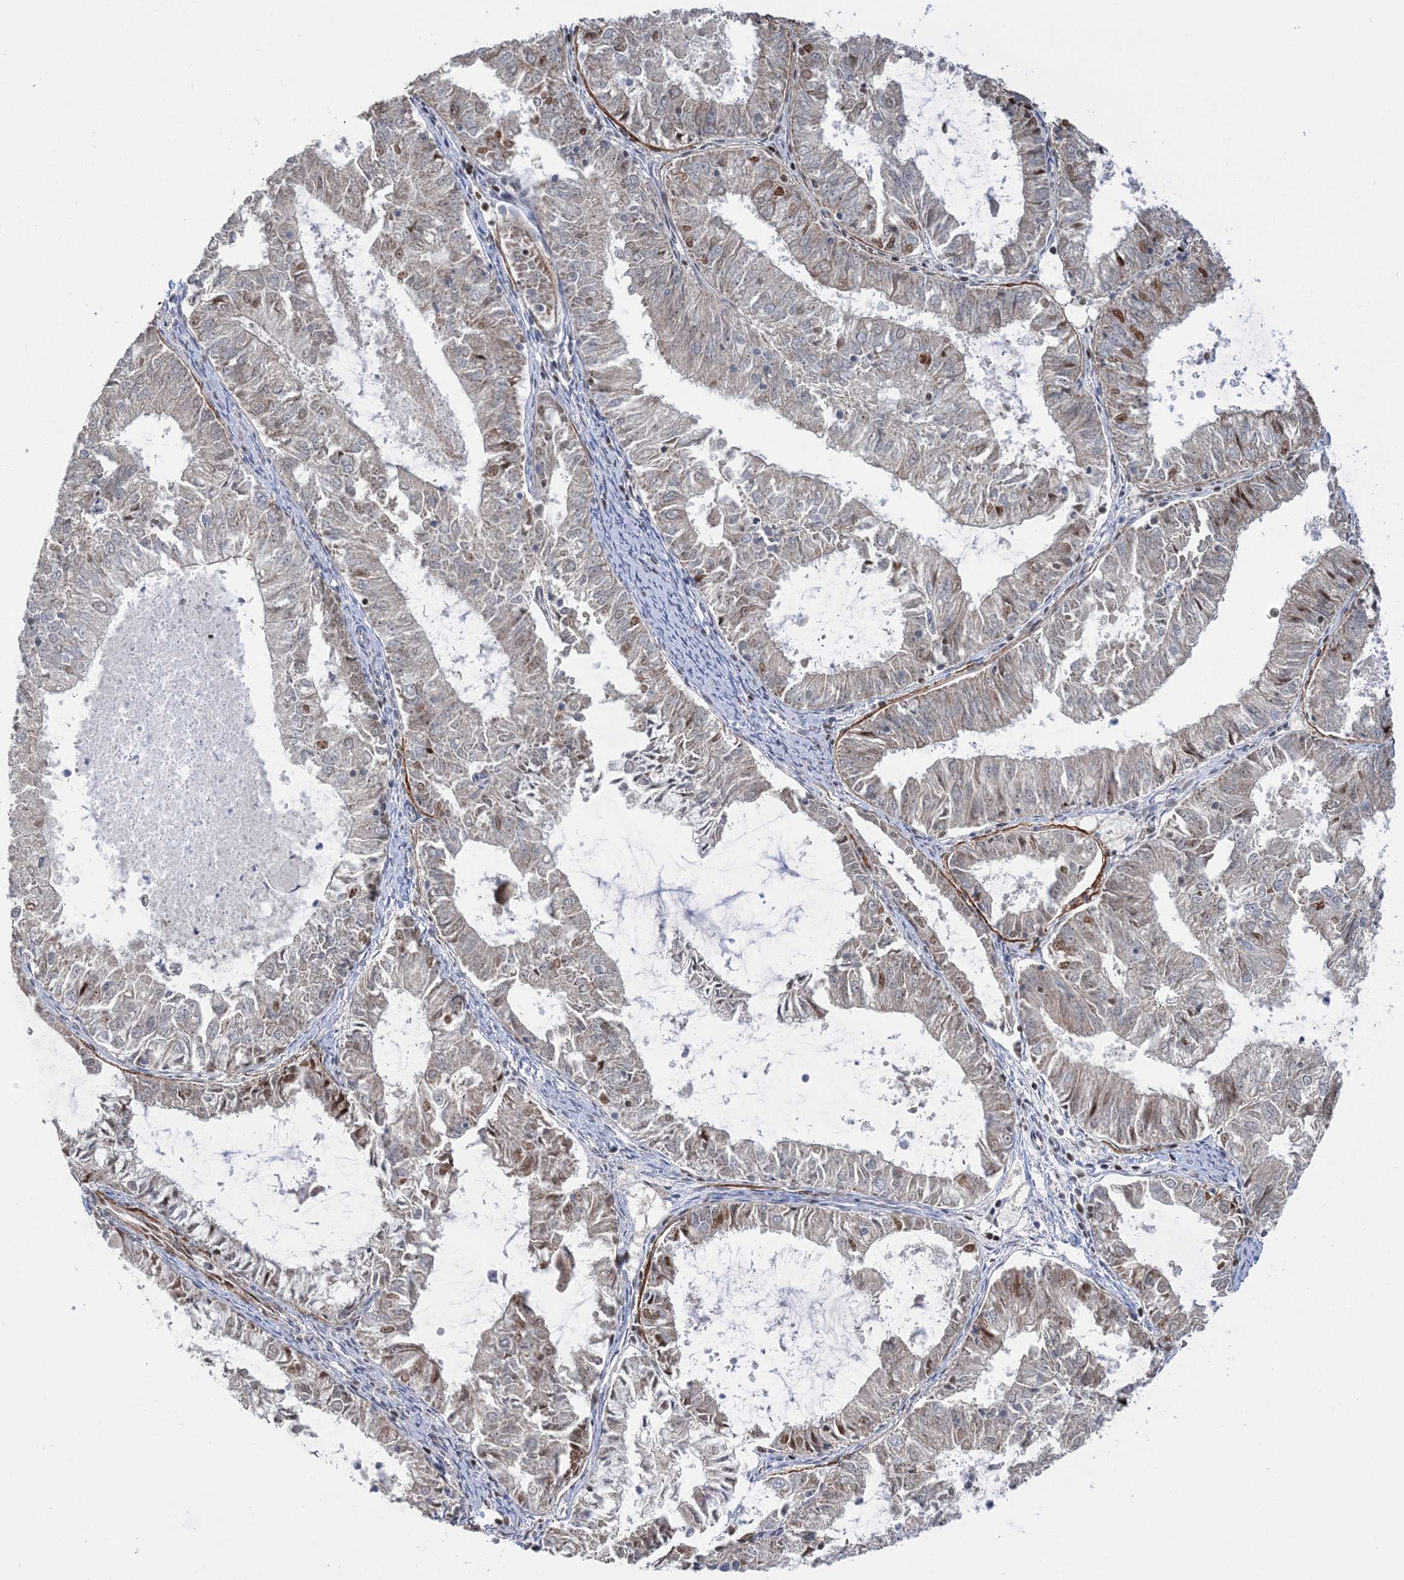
{"staining": {"intensity": "moderate", "quantity": "<25%", "location": "nuclear"}, "tissue": "endometrial cancer", "cell_type": "Tumor cells", "image_type": "cancer", "snomed": [{"axis": "morphology", "description": "Adenocarcinoma, NOS"}, {"axis": "topography", "description": "Endometrium"}], "caption": "Tumor cells reveal low levels of moderate nuclear staining in about <25% of cells in human endometrial cancer (adenocarcinoma).", "gene": "GRSF1", "patient": {"sex": "female", "age": 57}}